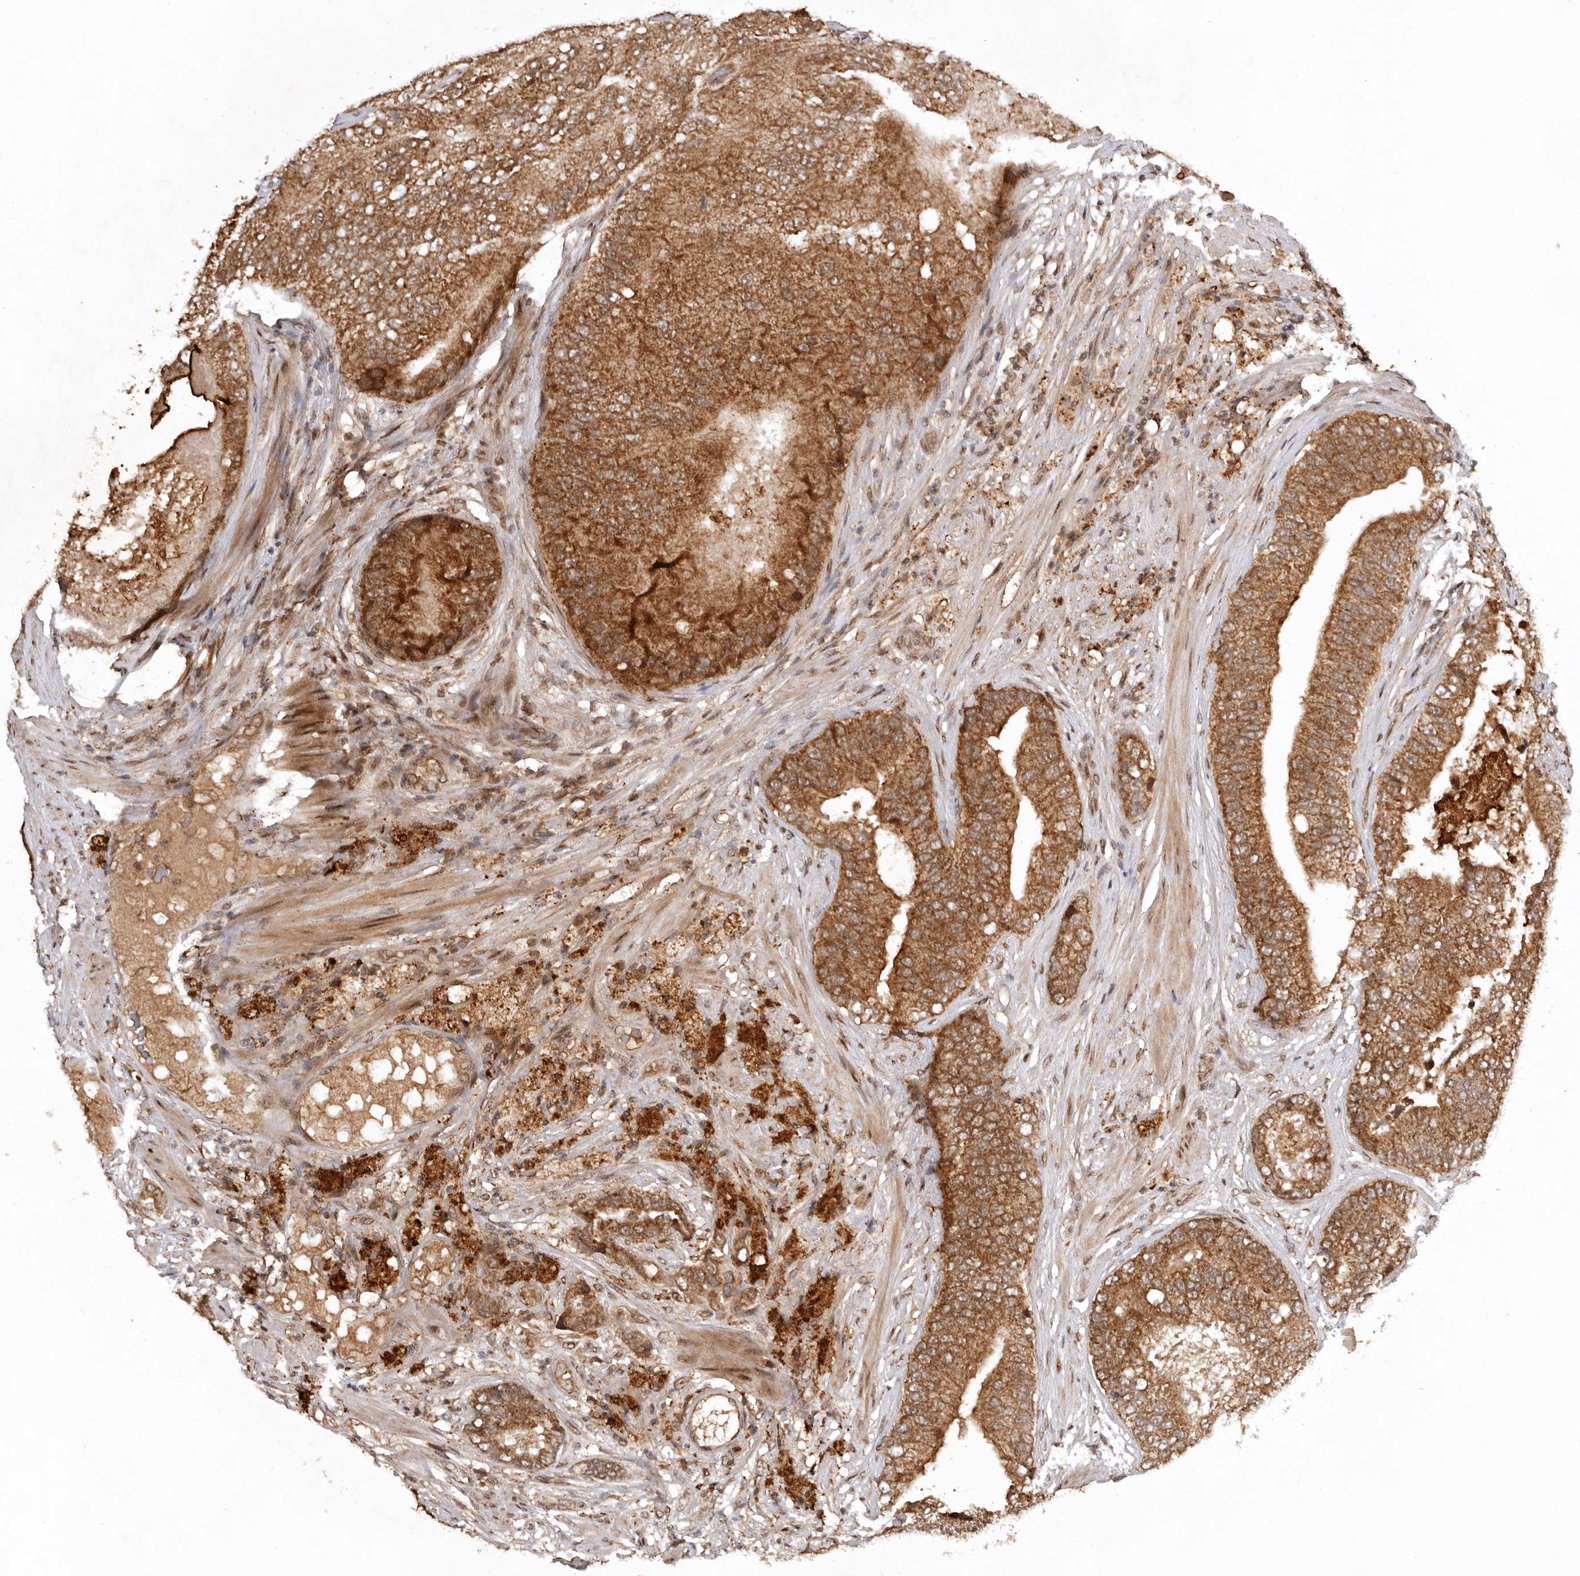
{"staining": {"intensity": "strong", "quantity": ">75%", "location": "cytoplasmic/membranous"}, "tissue": "prostate cancer", "cell_type": "Tumor cells", "image_type": "cancer", "snomed": [{"axis": "morphology", "description": "Adenocarcinoma, High grade"}, {"axis": "topography", "description": "Prostate"}], "caption": "The immunohistochemical stain shows strong cytoplasmic/membranous staining in tumor cells of prostate adenocarcinoma (high-grade) tissue. (DAB IHC, brown staining for protein, blue staining for nuclei).", "gene": "TARS2", "patient": {"sex": "male", "age": 70}}